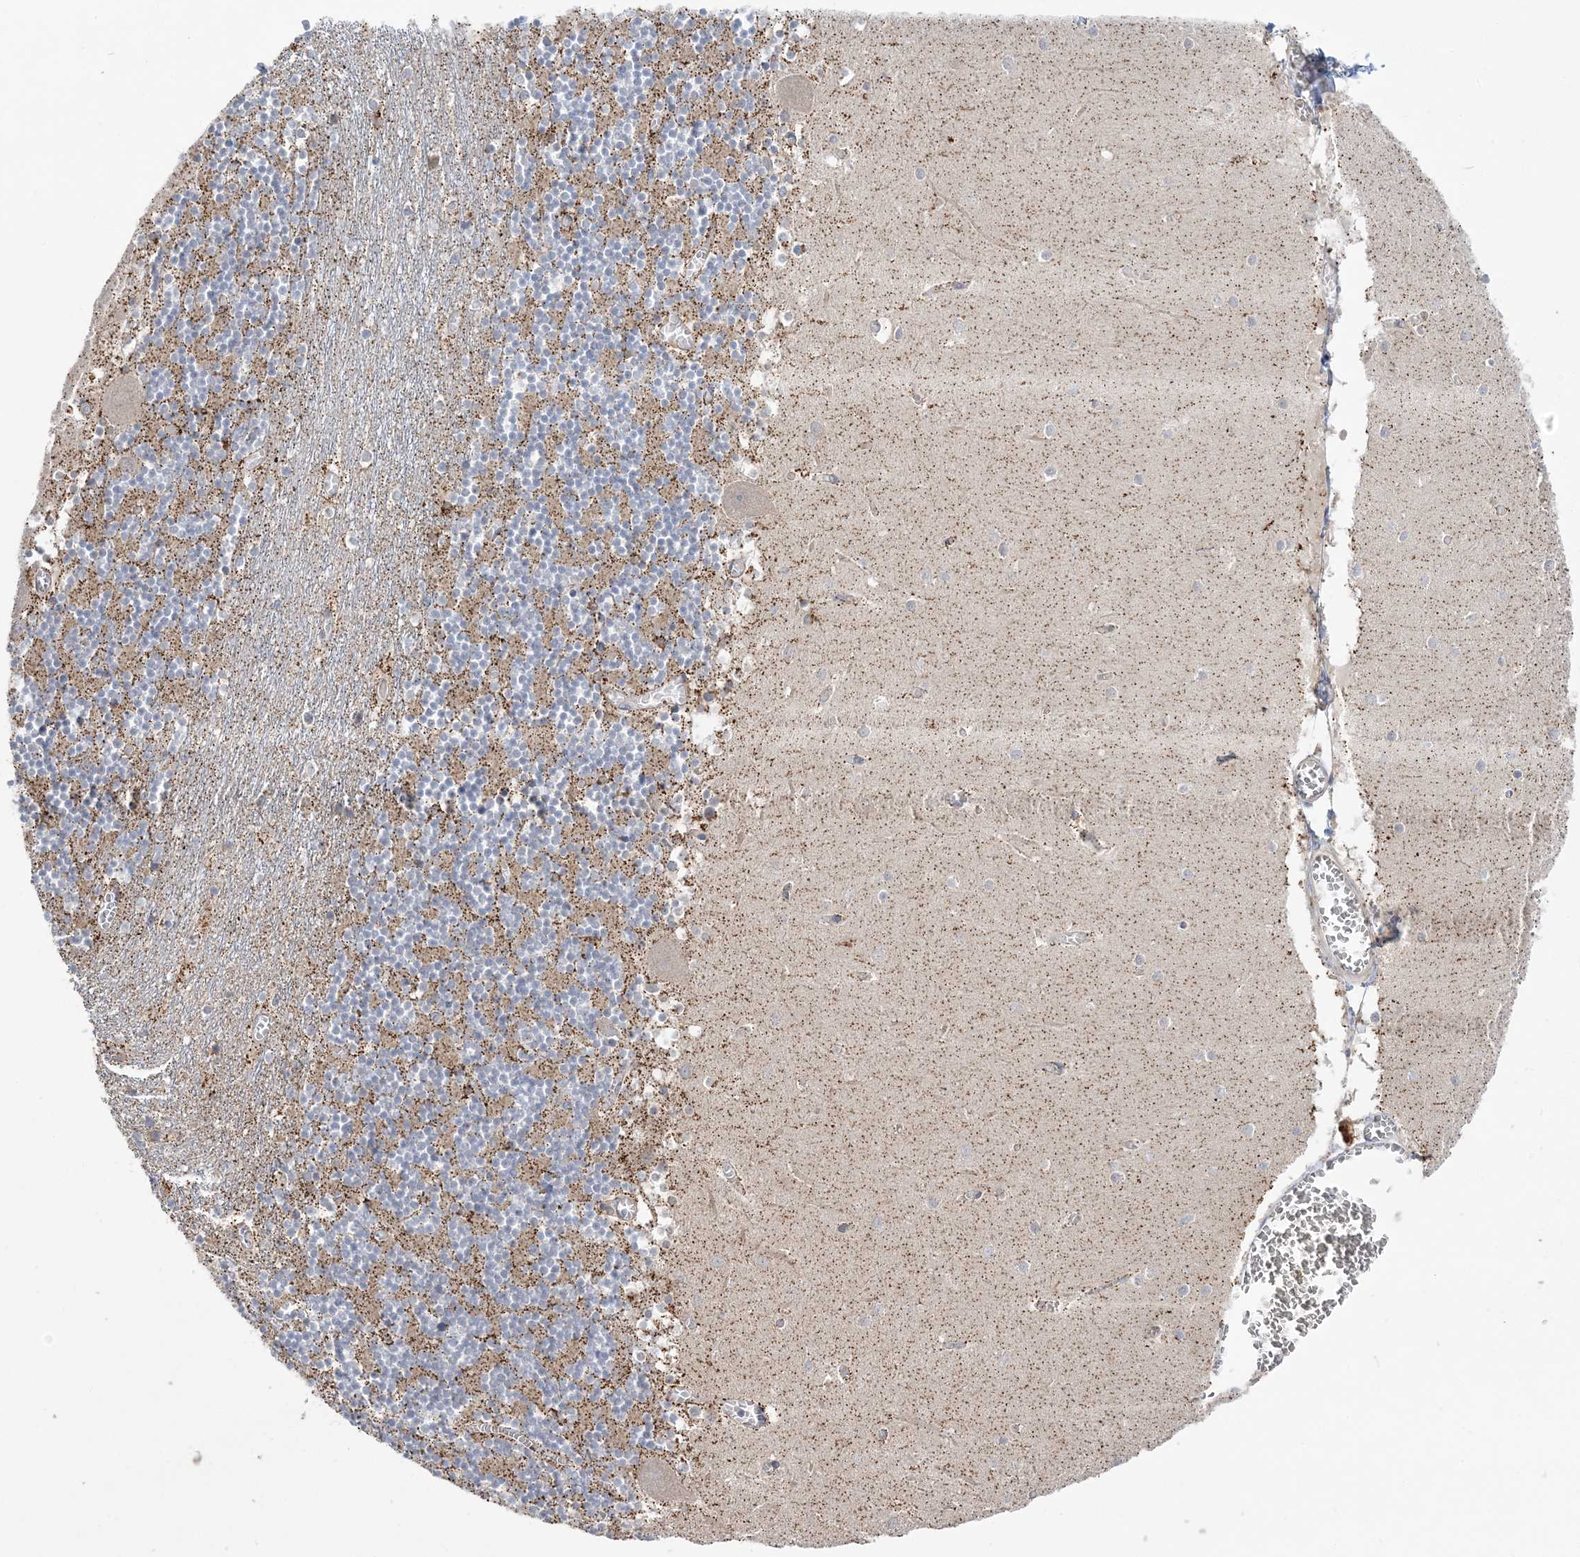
{"staining": {"intensity": "moderate", "quantity": "<25%", "location": "cytoplasmic/membranous"}, "tissue": "cerebellum", "cell_type": "Cells in granular layer", "image_type": "normal", "snomed": [{"axis": "morphology", "description": "Normal tissue, NOS"}, {"axis": "topography", "description": "Cerebellum"}], "caption": "This histopathology image exhibits immunohistochemistry staining of unremarkable cerebellum, with low moderate cytoplasmic/membranous staining in approximately <25% of cells in granular layer.", "gene": "MMADHC", "patient": {"sex": "female", "age": 28}}